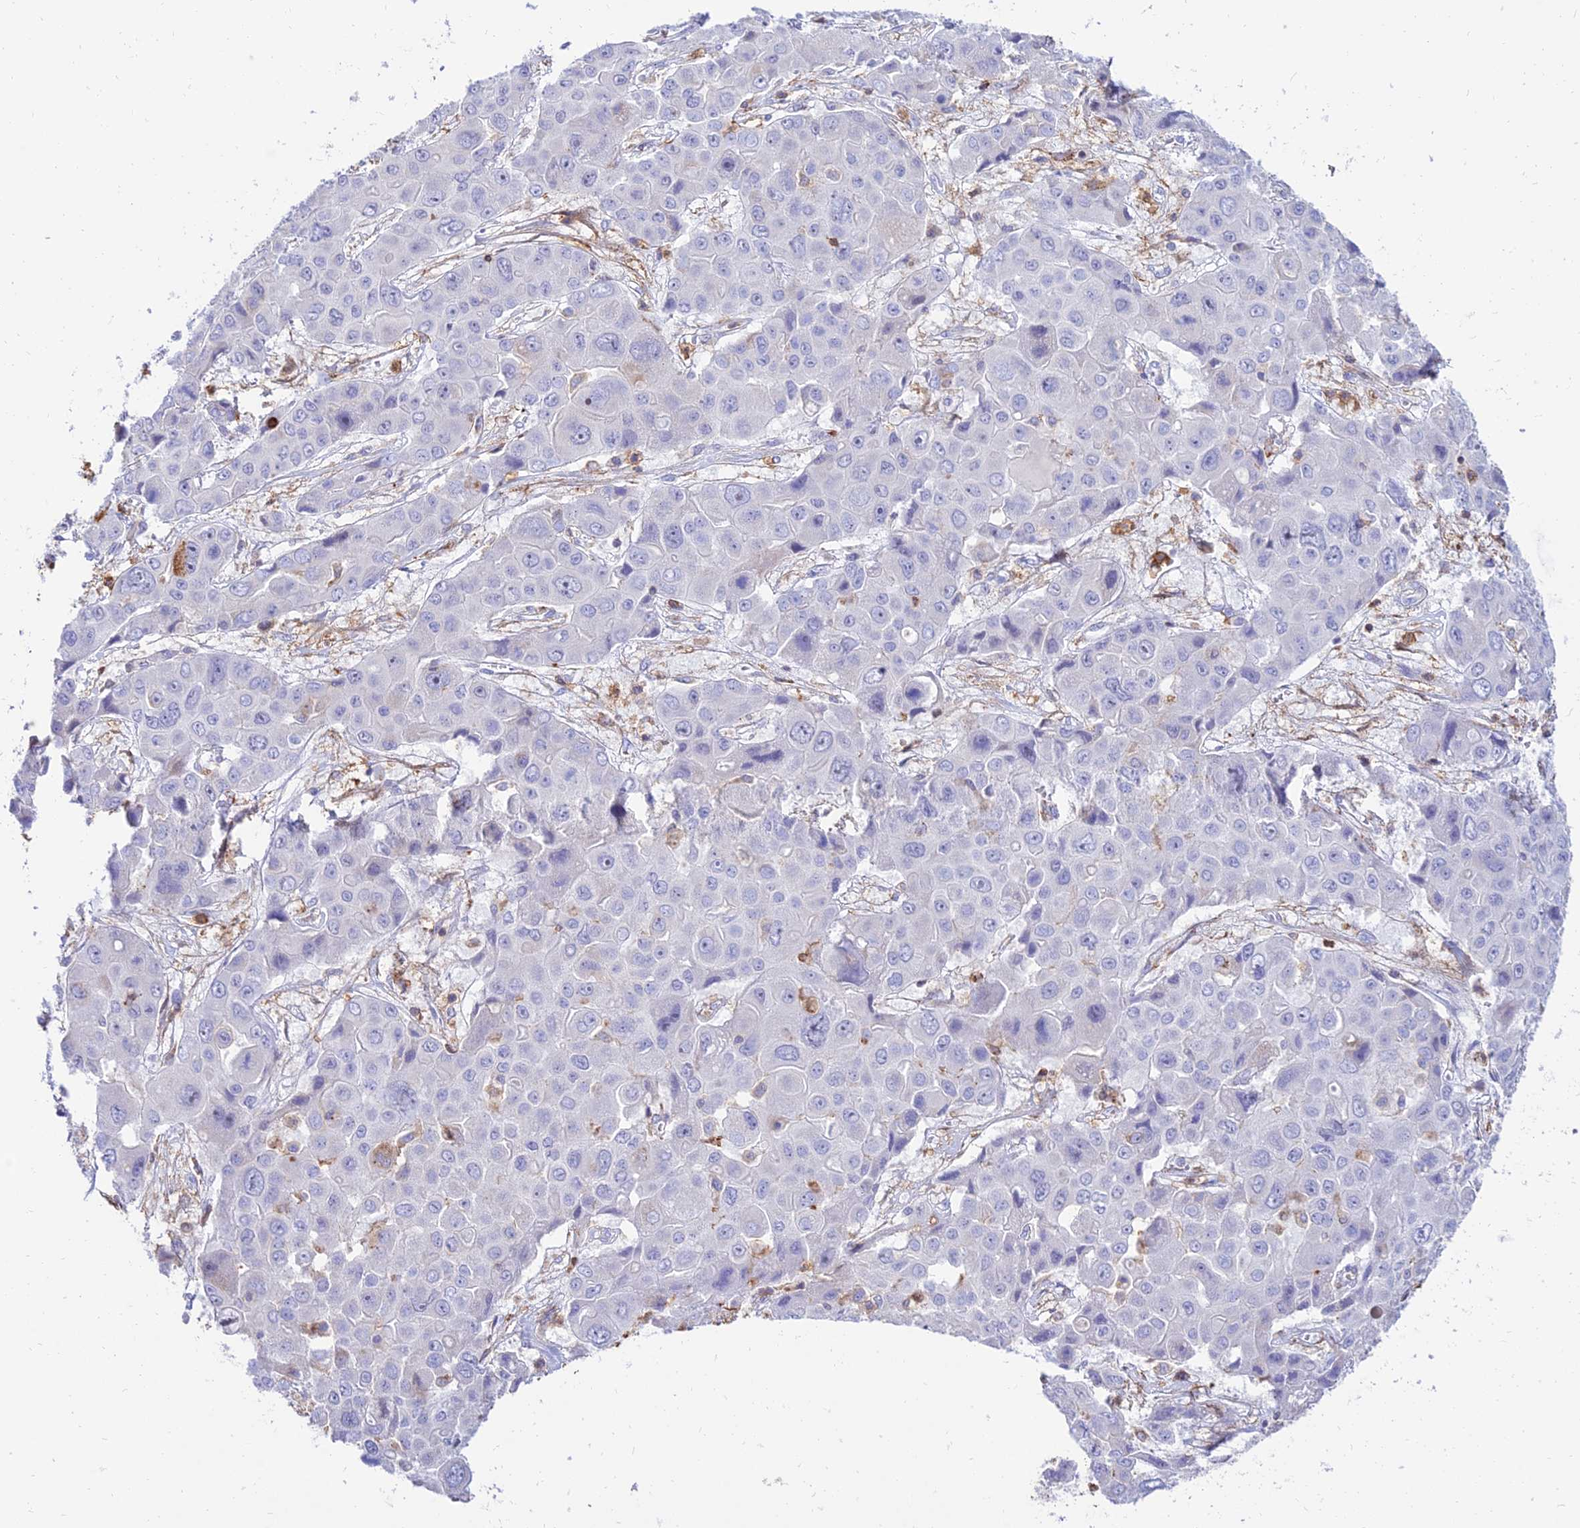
{"staining": {"intensity": "negative", "quantity": "none", "location": "none"}, "tissue": "liver cancer", "cell_type": "Tumor cells", "image_type": "cancer", "snomed": [{"axis": "morphology", "description": "Cholangiocarcinoma"}, {"axis": "topography", "description": "Liver"}], "caption": "Immunohistochemistry (IHC) of liver cancer (cholangiocarcinoma) displays no expression in tumor cells.", "gene": "SREK1IP1", "patient": {"sex": "male", "age": 67}}